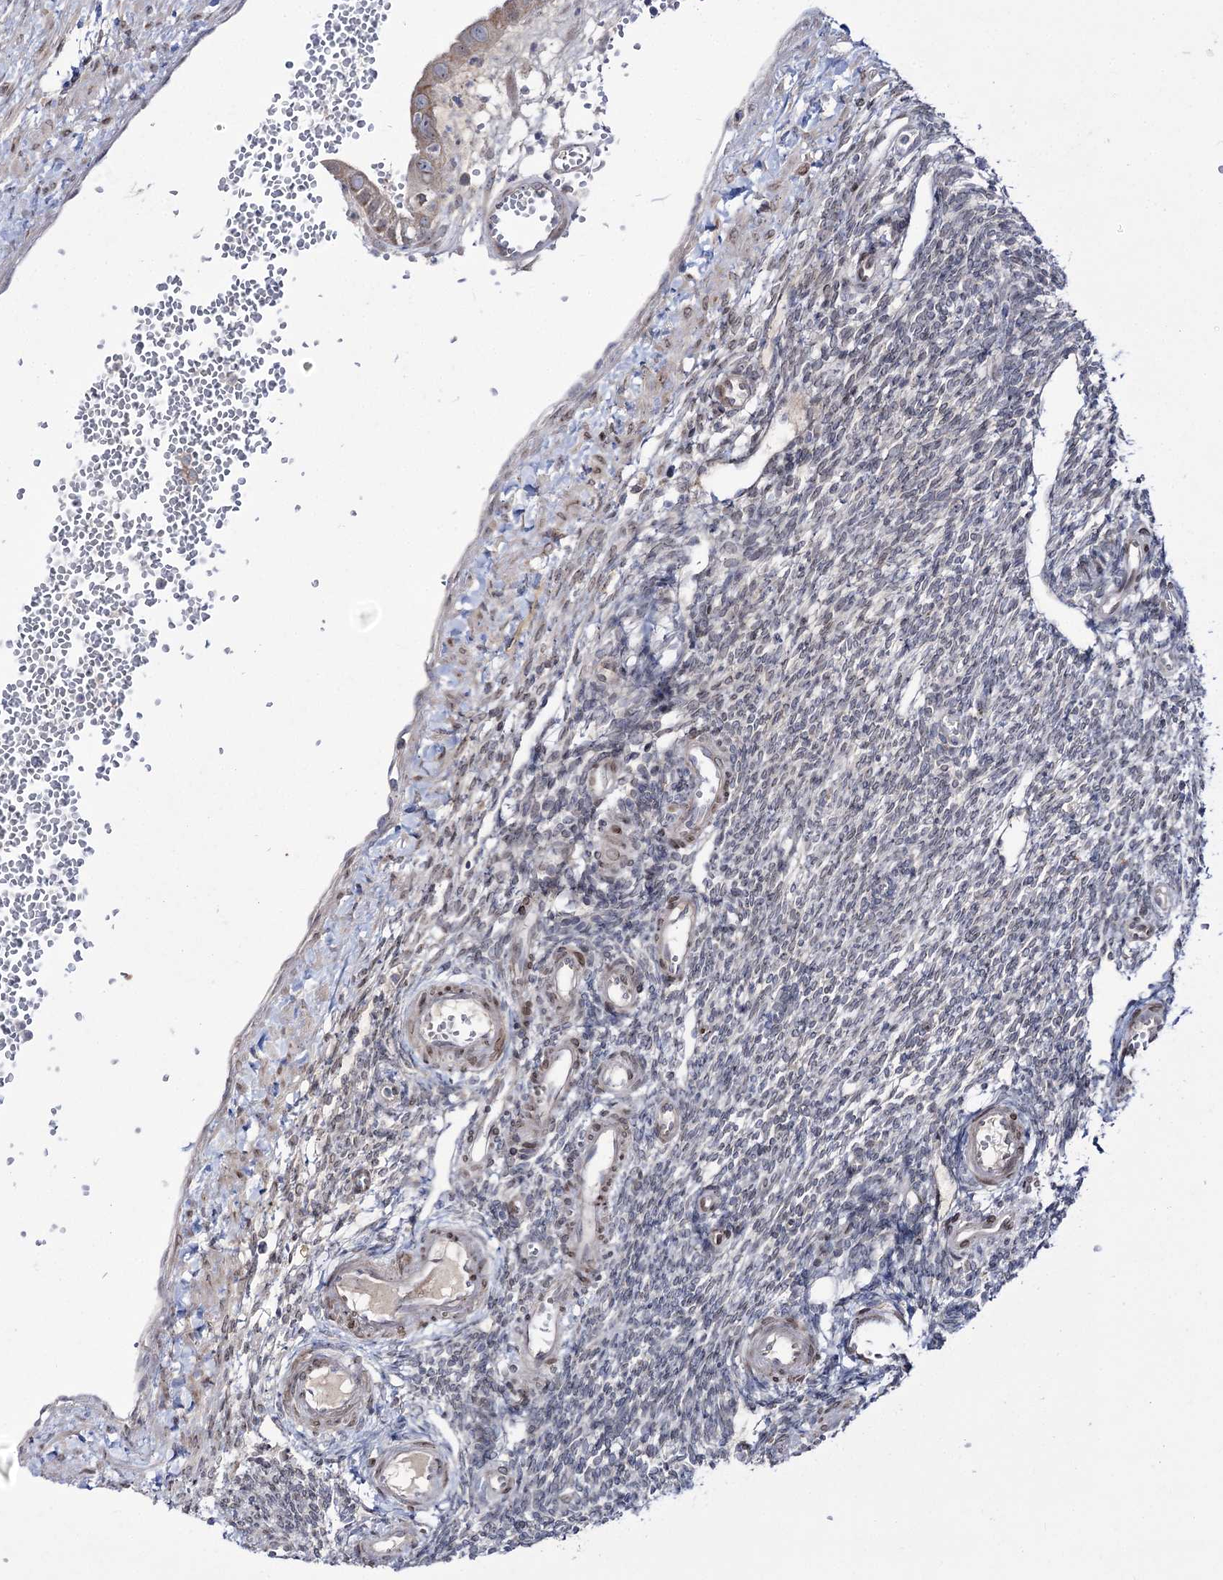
{"staining": {"intensity": "negative", "quantity": "none", "location": "none"}, "tissue": "ovary", "cell_type": "Ovarian stroma cells", "image_type": "normal", "snomed": [{"axis": "morphology", "description": "Normal tissue, NOS"}, {"axis": "morphology", "description": "Cyst, NOS"}, {"axis": "topography", "description": "Ovary"}], "caption": "Immunohistochemical staining of benign ovary shows no significant positivity in ovarian stroma cells. (DAB immunohistochemistry (IHC) with hematoxylin counter stain).", "gene": "C11orf80", "patient": {"sex": "female", "age": 33}}